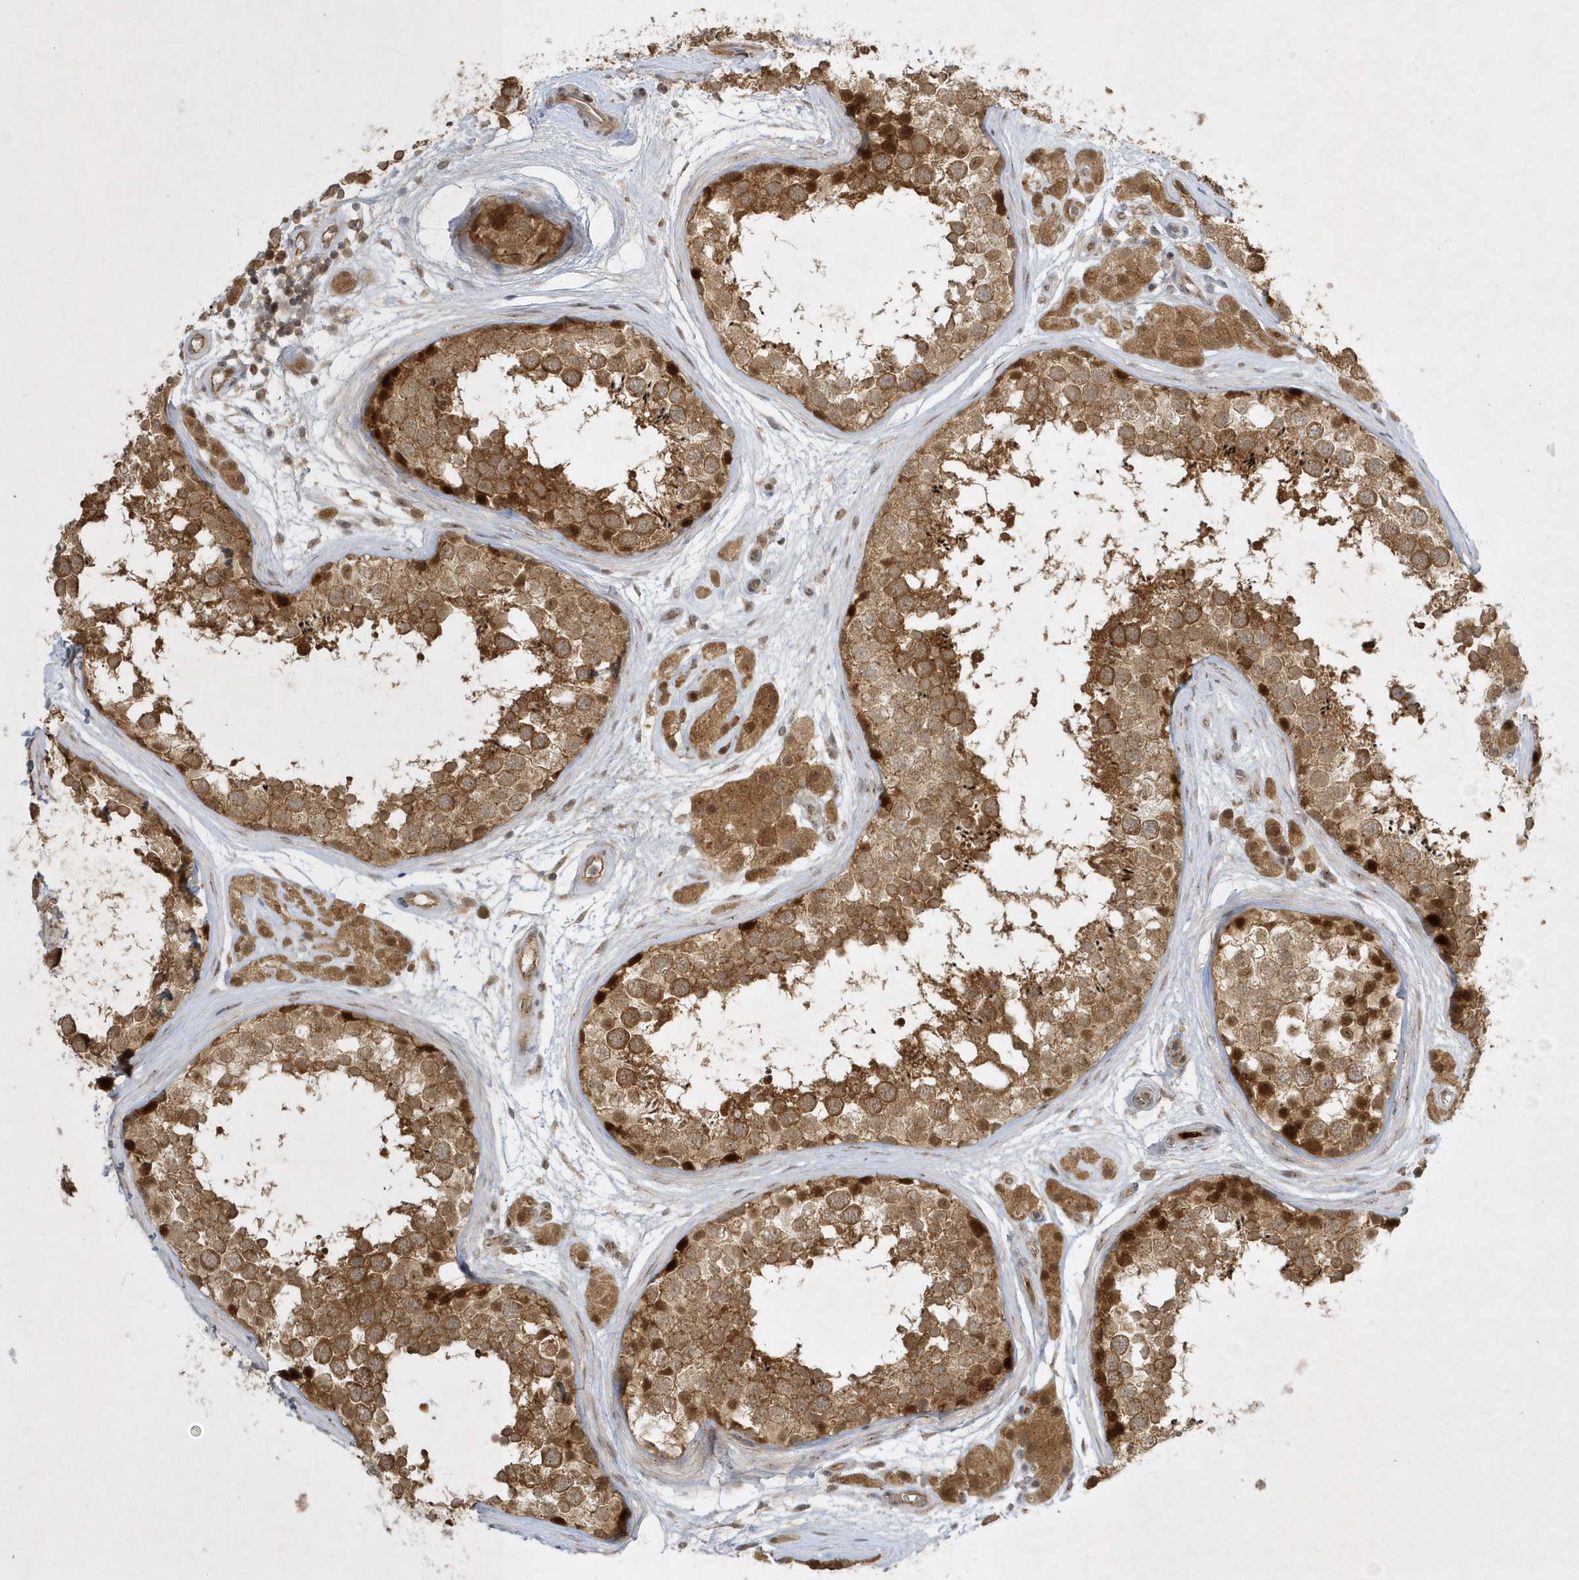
{"staining": {"intensity": "moderate", "quantity": ">75%", "location": "cytoplasmic/membranous,nuclear"}, "tissue": "testis", "cell_type": "Cells in seminiferous ducts", "image_type": "normal", "snomed": [{"axis": "morphology", "description": "Normal tissue, NOS"}, {"axis": "topography", "description": "Testis"}], "caption": "Testis stained for a protein displays moderate cytoplasmic/membranous,nuclear positivity in cells in seminiferous ducts. (IHC, brightfield microscopy, high magnification).", "gene": "NAF1", "patient": {"sex": "male", "age": 56}}